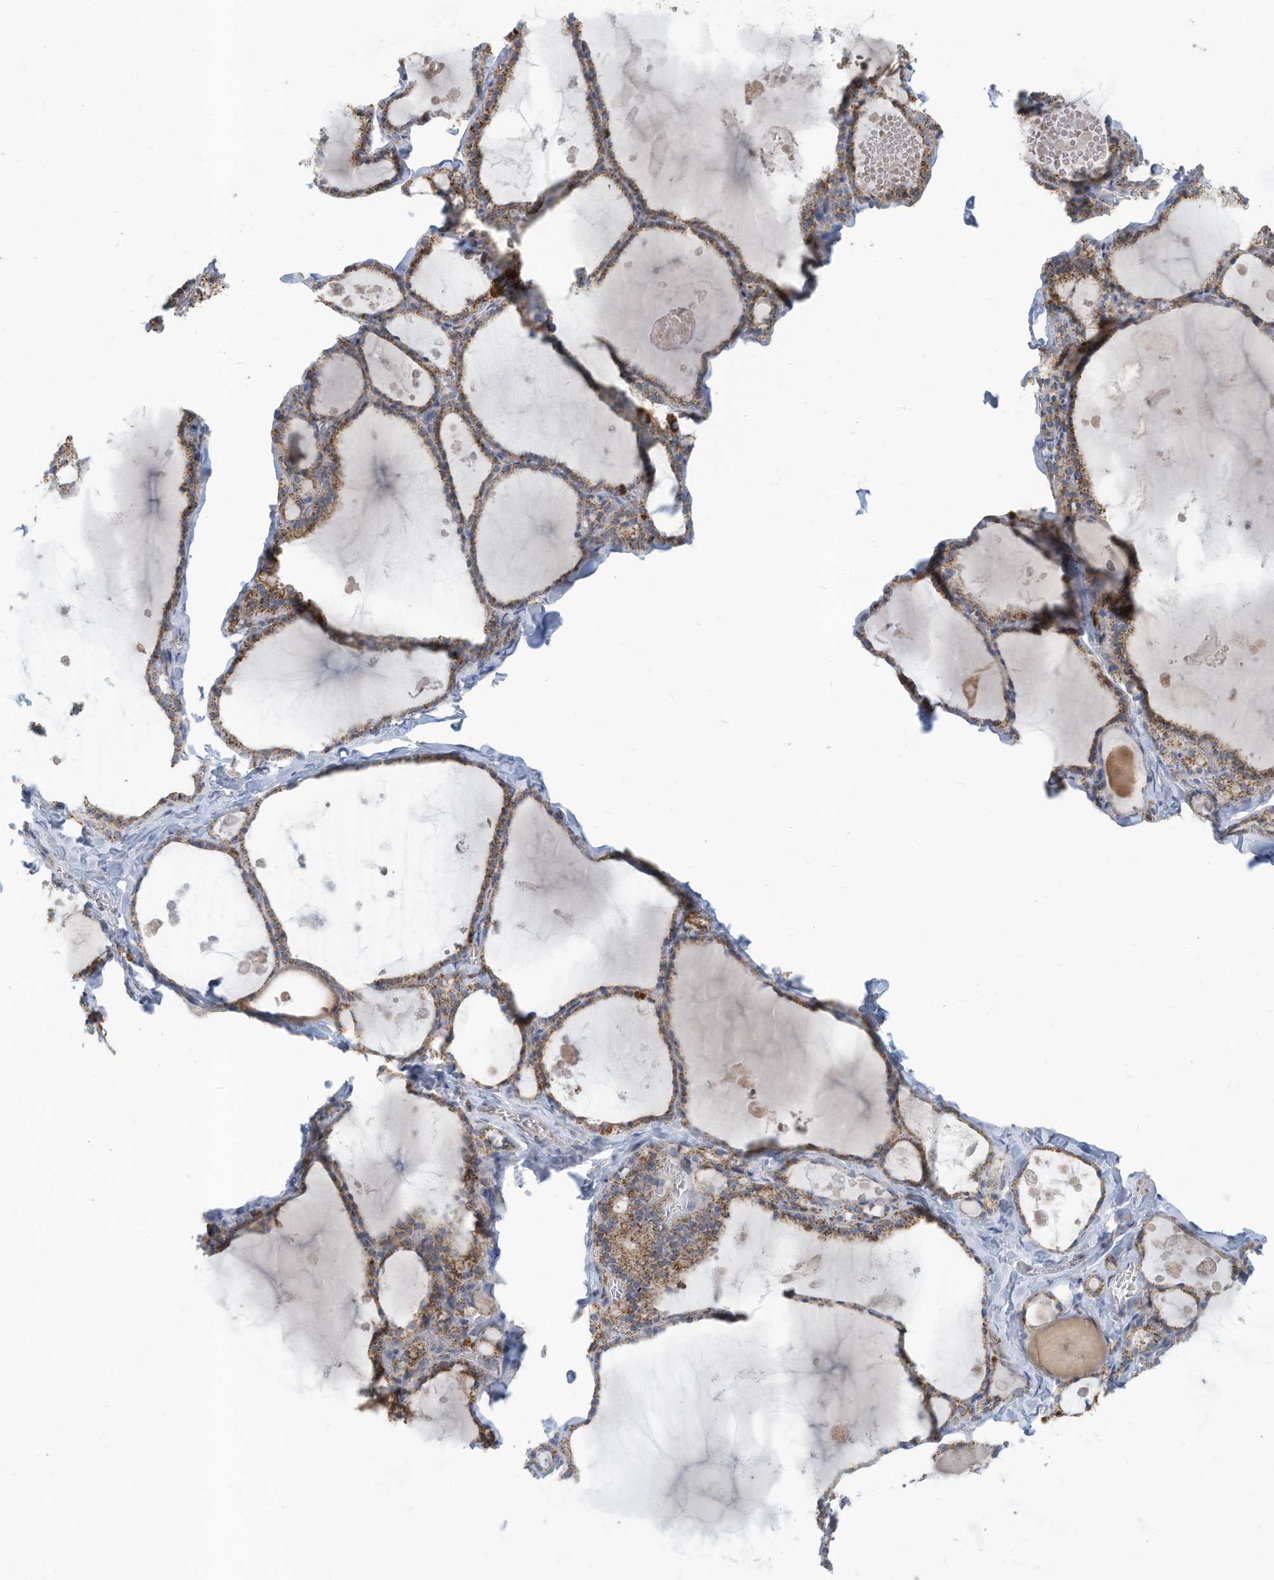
{"staining": {"intensity": "moderate", "quantity": ">75%", "location": "cytoplasmic/membranous"}, "tissue": "thyroid gland", "cell_type": "Glandular cells", "image_type": "normal", "snomed": [{"axis": "morphology", "description": "Normal tissue, NOS"}, {"axis": "topography", "description": "Thyroid gland"}], "caption": "Protein staining of unremarkable thyroid gland exhibits moderate cytoplasmic/membranous staining in approximately >75% of glandular cells. The staining is performed using DAB (3,3'-diaminobenzidine) brown chromogen to label protein expression. The nuclei are counter-stained blue using hematoxylin.", "gene": "GTPBP2", "patient": {"sex": "male", "age": 56}}